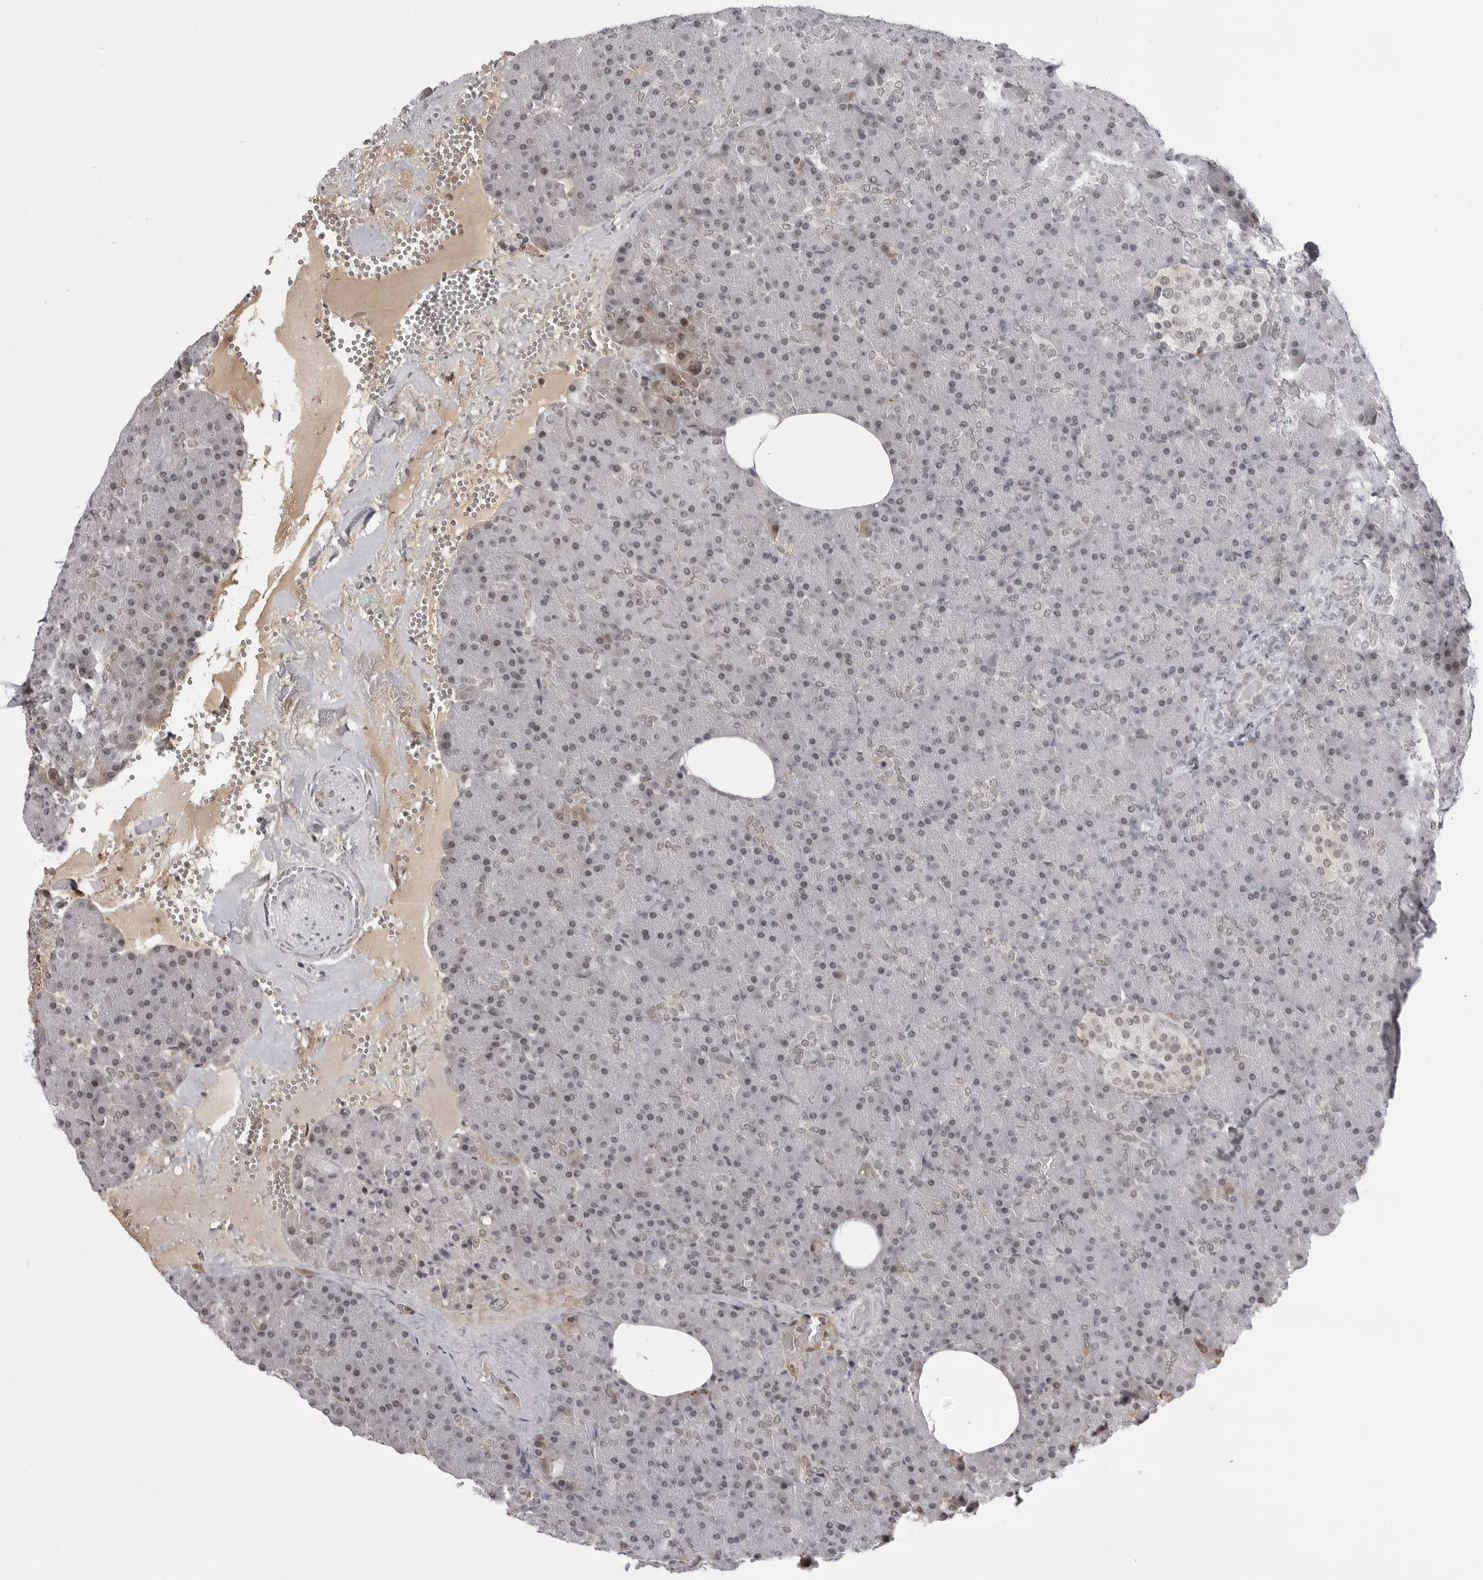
{"staining": {"intensity": "weak", "quantity": "25%-75%", "location": "nuclear"}, "tissue": "pancreas", "cell_type": "Exocrine glandular cells", "image_type": "normal", "snomed": [{"axis": "morphology", "description": "Normal tissue, NOS"}, {"axis": "morphology", "description": "Carcinoid, malignant, NOS"}, {"axis": "topography", "description": "Pancreas"}], "caption": "A brown stain highlights weak nuclear positivity of a protein in exocrine glandular cells of unremarkable human pancreas.", "gene": "PHF3", "patient": {"sex": "female", "age": 35}}